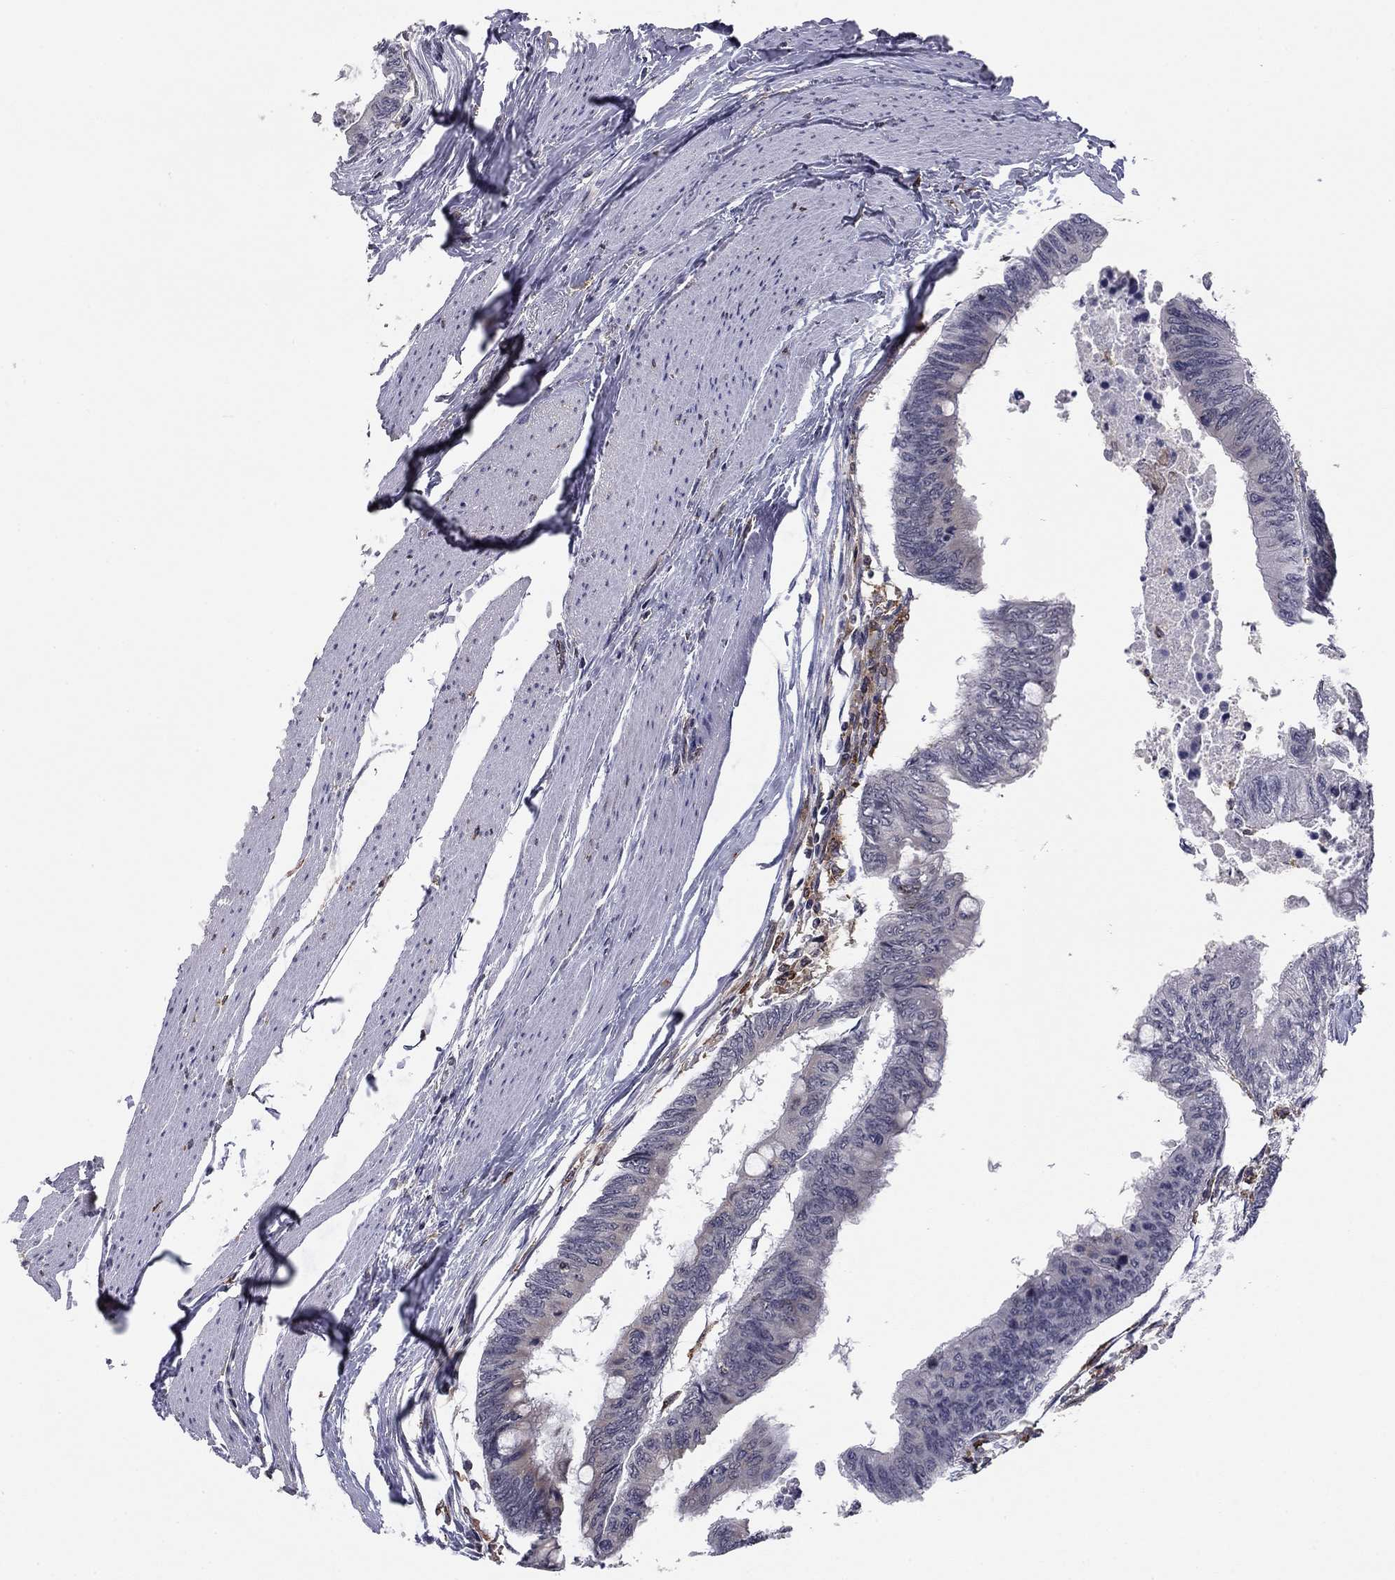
{"staining": {"intensity": "negative", "quantity": "none", "location": "none"}, "tissue": "colorectal cancer", "cell_type": "Tumor cells", "image_type": "cancer", "snomed": [{"axis": "morphology", "description": "Normal tissue, NOS"}, {"axis": "morphology", "description": "Adenocarcinoma, NOS"}, {"axis": "topography", "description": "Rectum"}, {"axis": "topography", "description": "Peripheral nerve tissue"}], "caption": "A photomicrograph of adenocarcinoma (colorectal) stained for a protein reveals no brown staining in tumor cells. (Brightfield microscopy of DAB IHC at high magnification).", "gene": "PLCB2", "patient": {"sex": "male", "age": 92}}